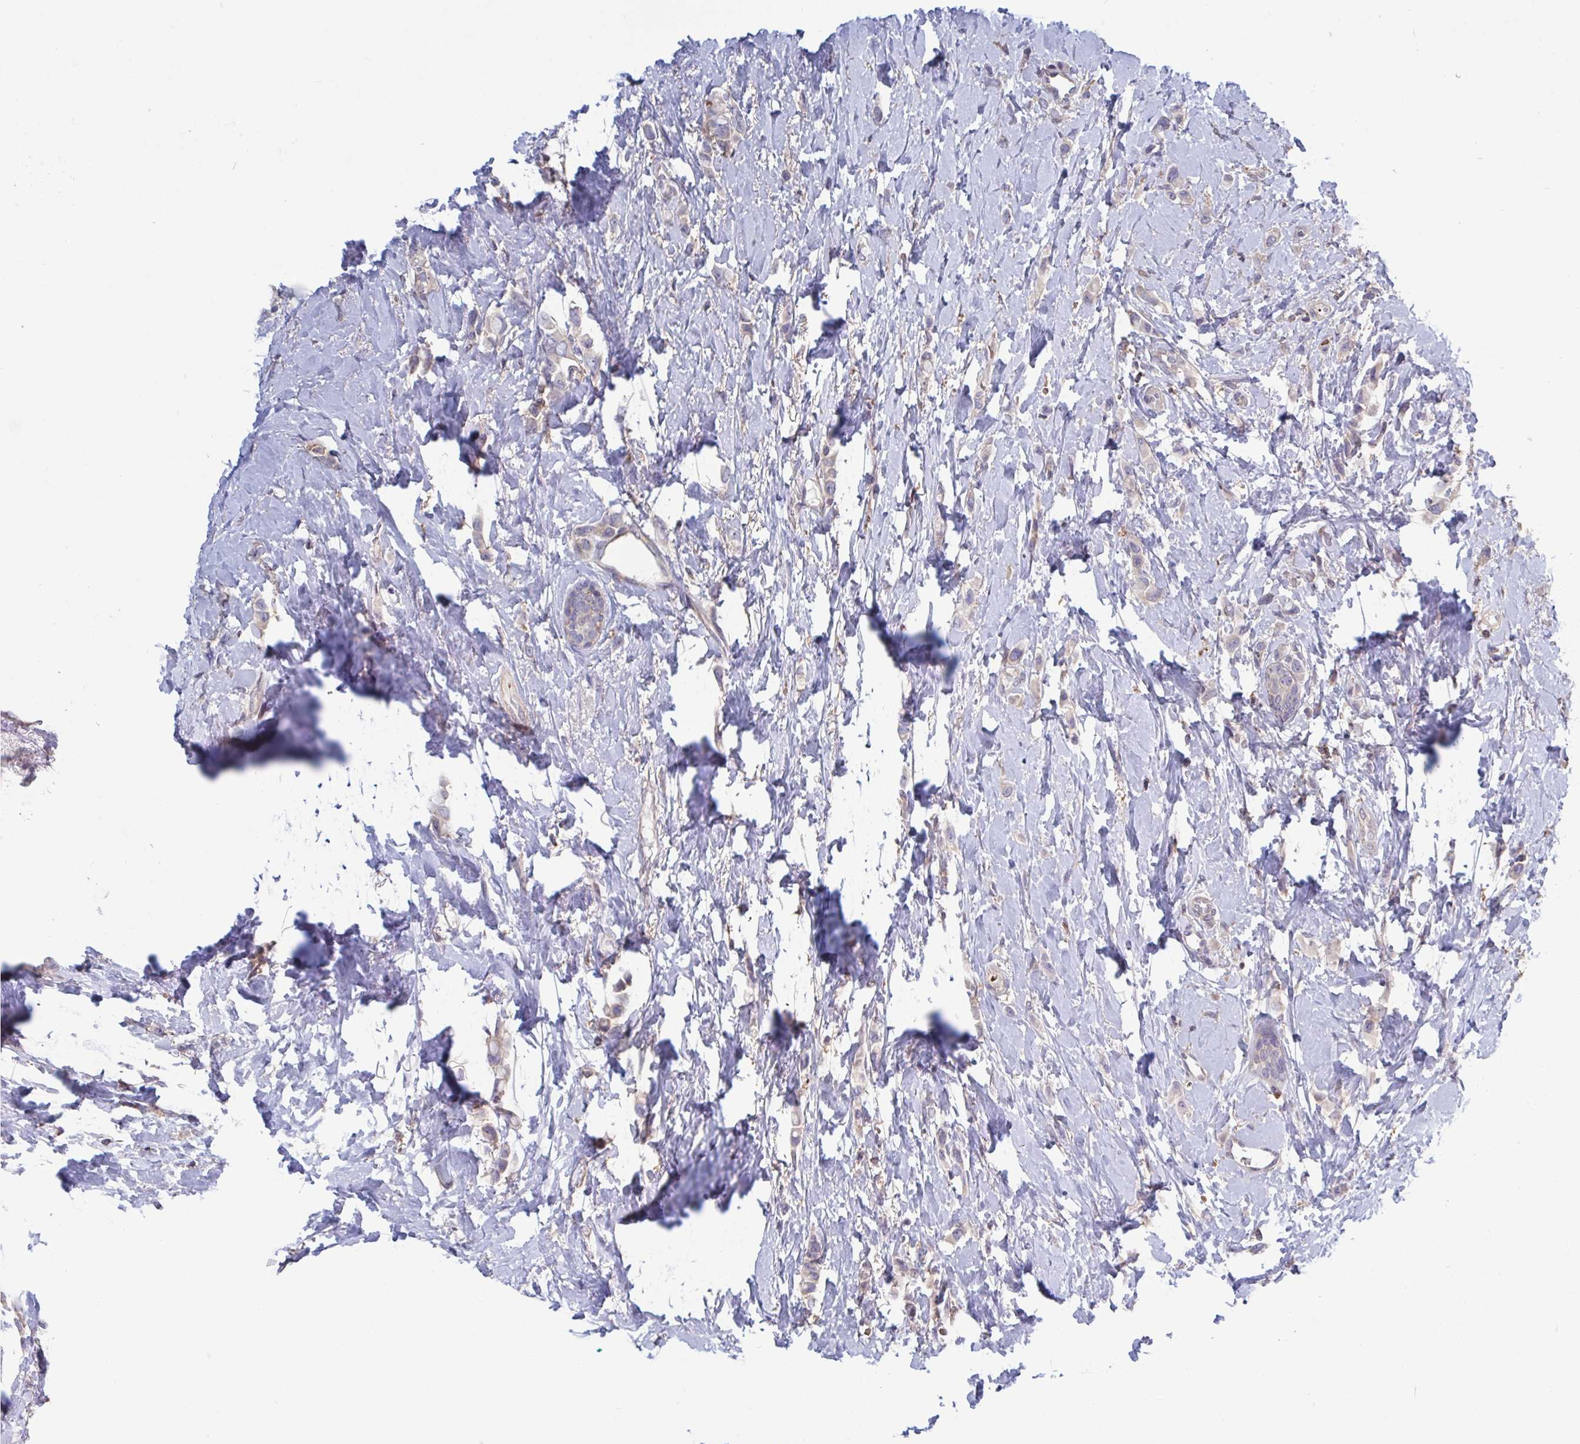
{"staining": {"intensity": "negative", "quantity": "none", "location": "none"}, "tissue": "breast cancer", "cell_type": "Tumor cells", "image_type": "cancer", "snomed": [{"axis": "morphology", "description": "Lobular carcinoma"}, {"axis": "topography", "description": "Breast"}], "caption": "Tumor cells show no significant protein staining in breast lobular carcinoma. (DAB IHC, high magnification).", "gene": "LRRC38", "patient": {"sex": "female", "age": 66}}